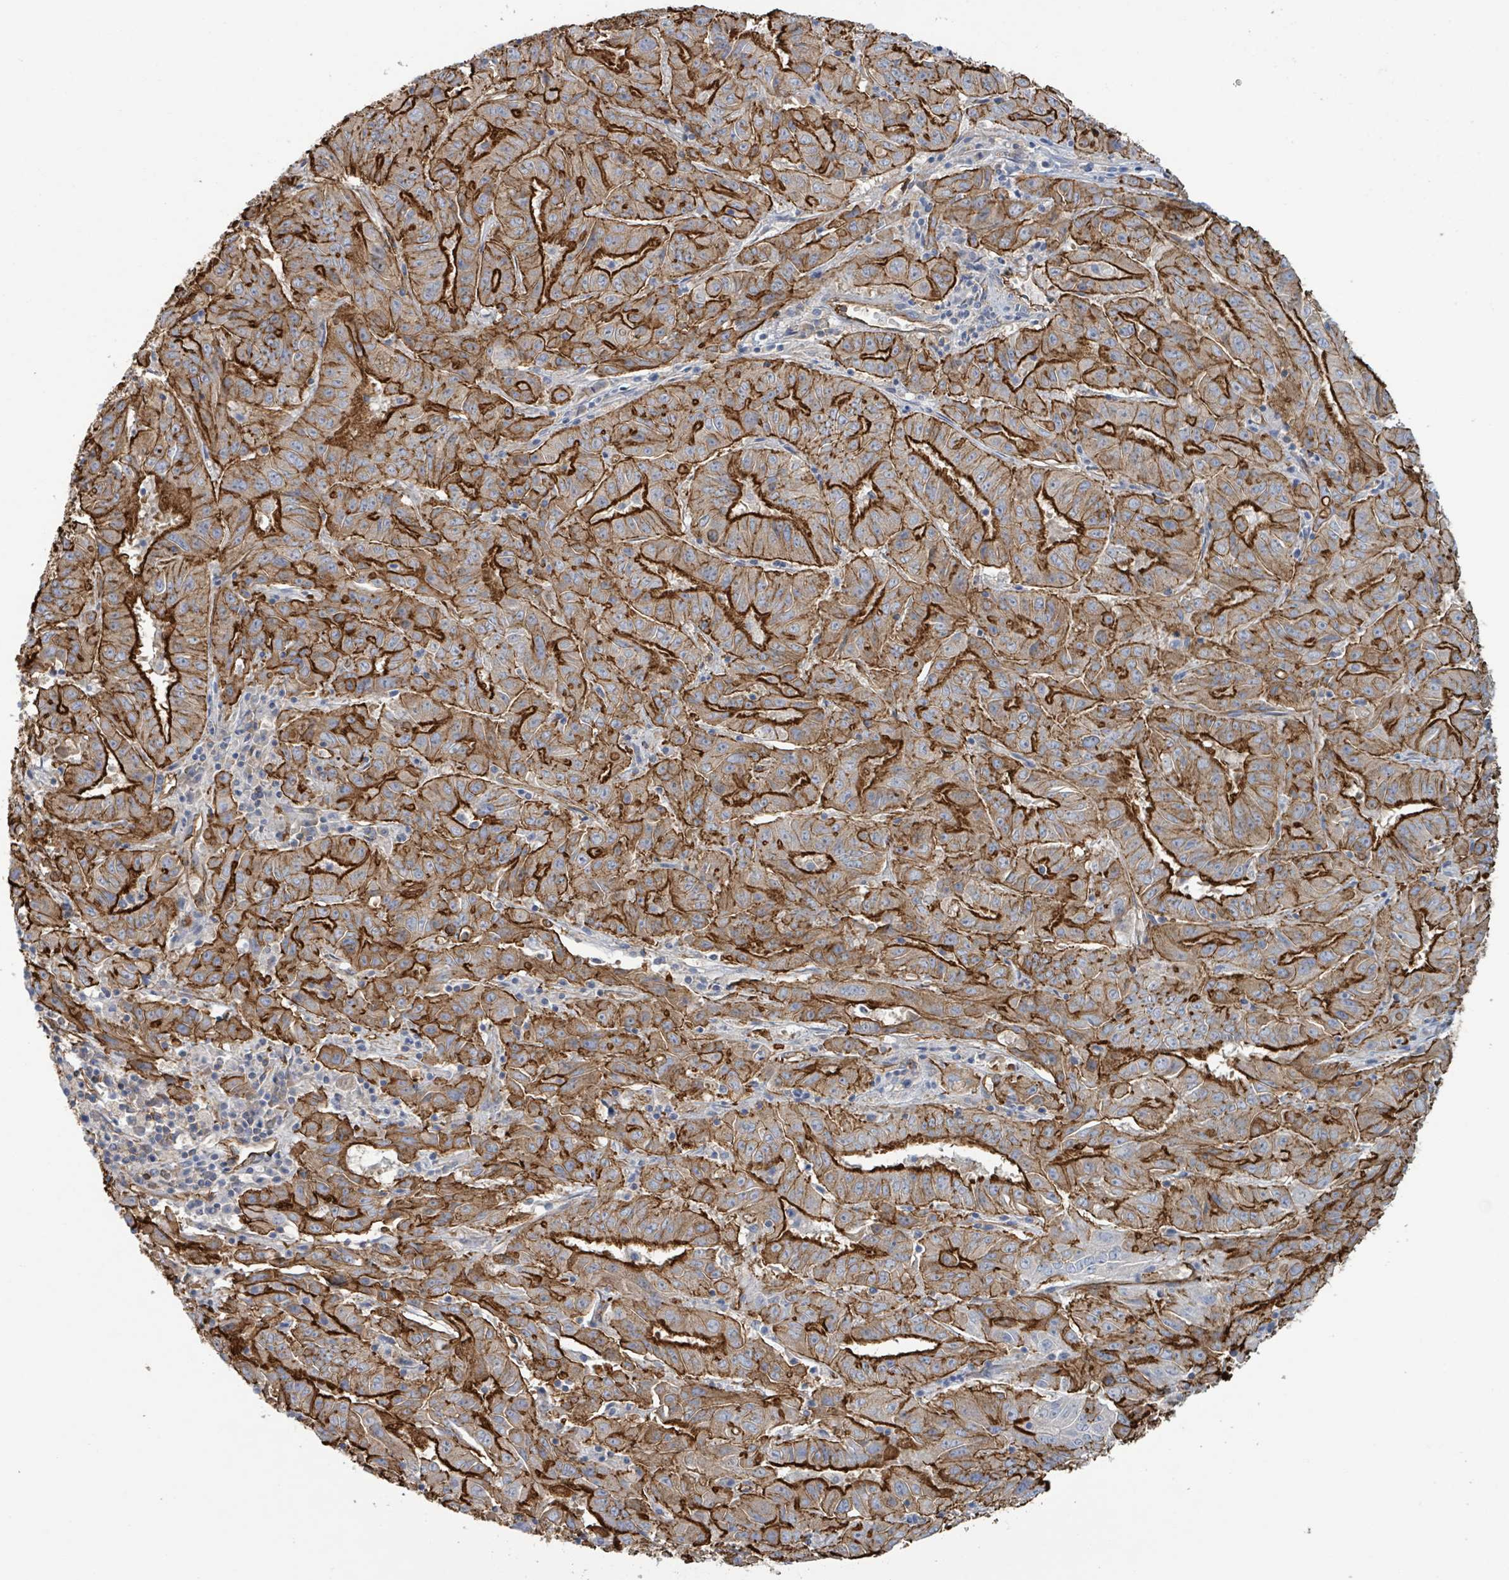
{"staining": {"intensity": "strong", "quantity": ">75%", "location": "cytoplasmic/membranous"}, "tissue": "pancreatic cancer", "cell_type": "Tumor cells", "image_type": "cancer", "snomed": [{"axis": "morphology", "description": "Adenocarcinoma, NOS"}, {"axis": "topography", "description": "Pancreas"}], "caption": "Human pancreatic cancer (adenocarcinoma) stained for a protein (brown) demonstrates strong cytoplasmic/membranous positive staining in about >75% of tumor cells.", "gene": "LDOC1", "patient": {"sex": "male", "age": 63}}